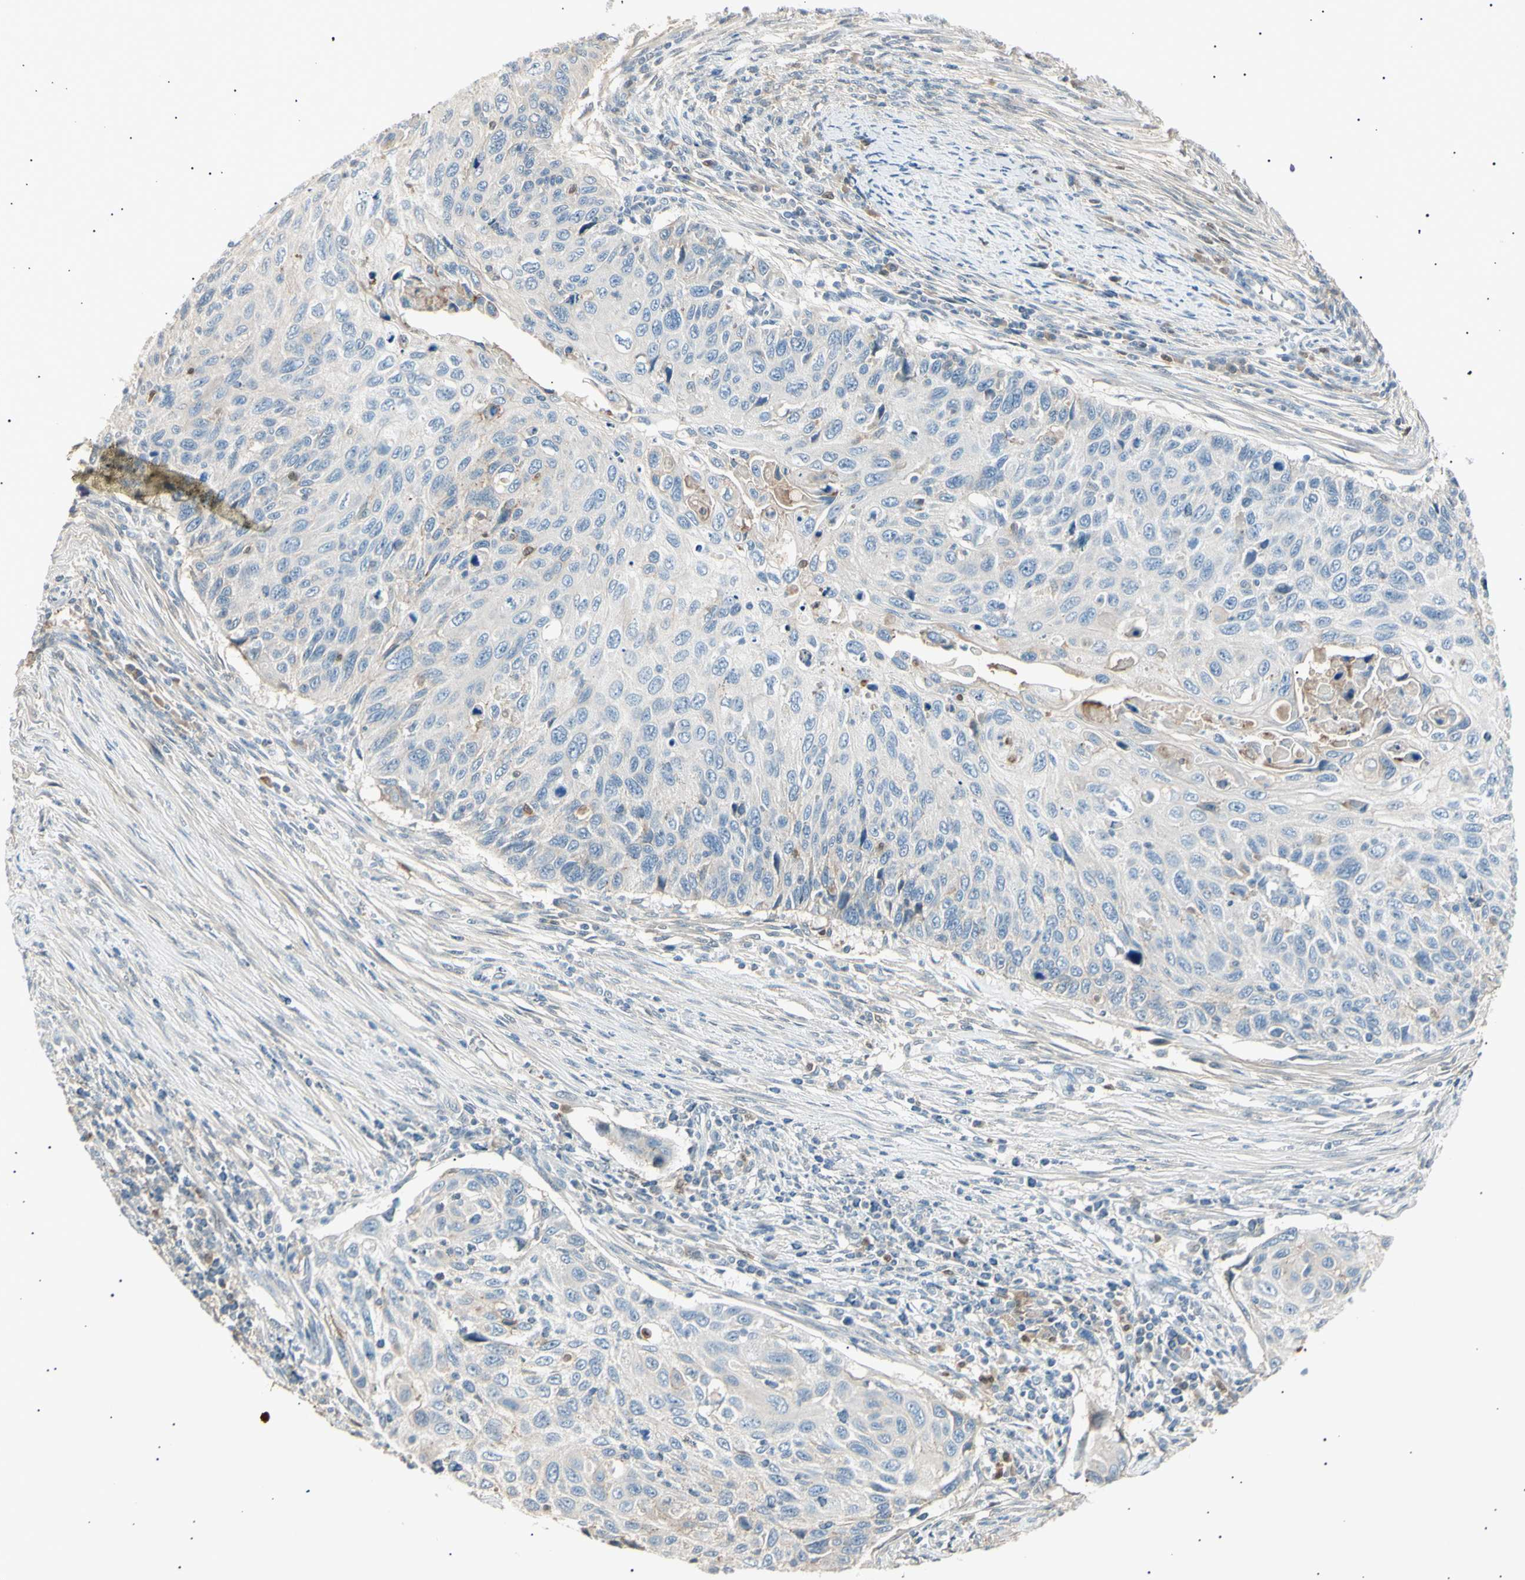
{"staining": {"intensity": "weak", "quantity": "<25%", "location": "cytoplasmic/membranous"}, "tissue": "cervical cancer", "cell_type": "Tumor cells", "image_type": "cancer", "snomed": [{"axis": "morphology", "description": "Squamous cell carcinoma, NOS"}, {"axis": "topography", "description": "Cervix"}], "caption": "DAB (3,3'-diaminobenzidine) immunohistochemical staining of human cervical cancer shows no significant expression in tumor cells. (DAB (3,3'-diaminobenzidine) IHC with hematoxylin counter stain).", "gene": "LHPP", "patient": {"sex": "female", "age": 70}}